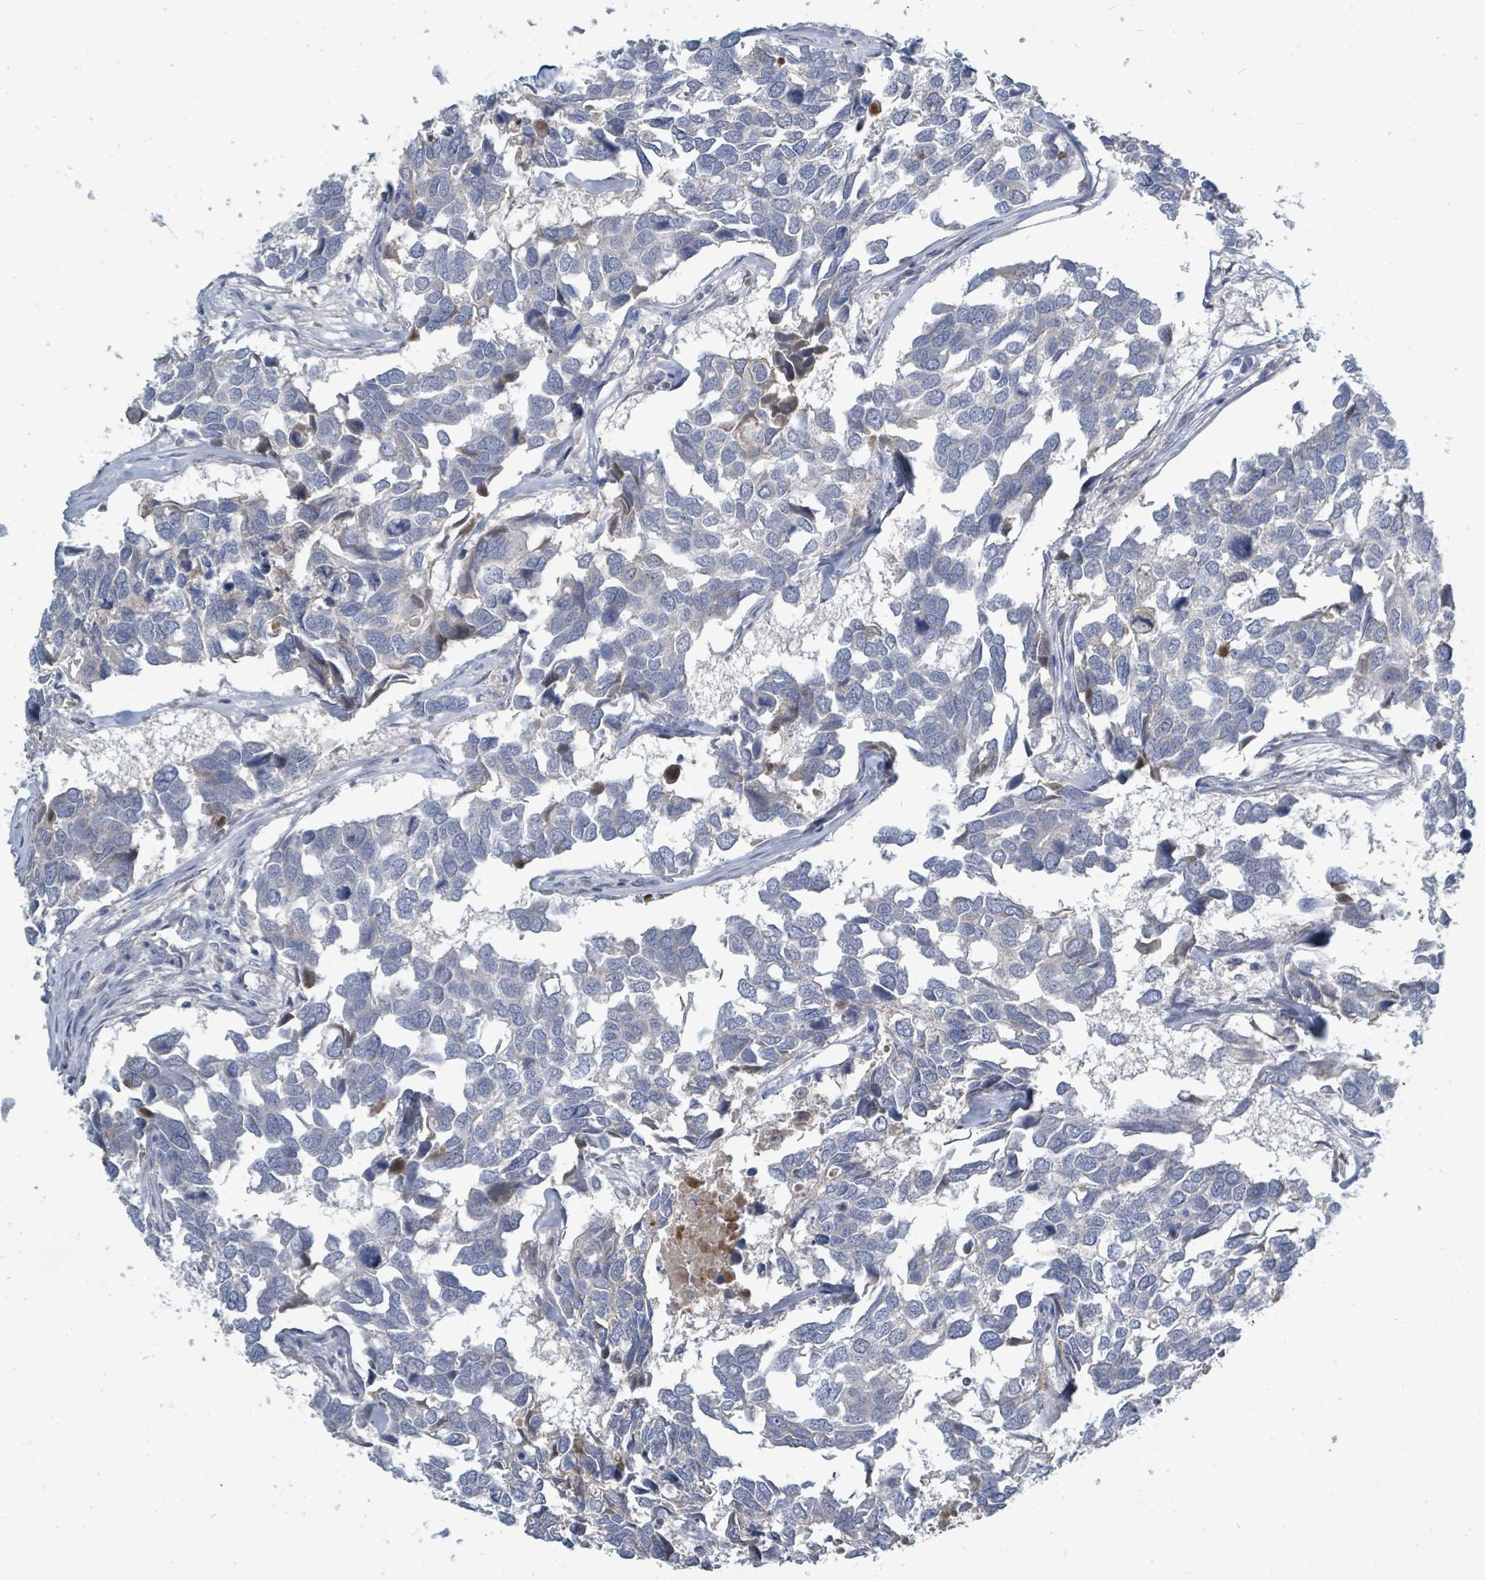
{"staining": {"intensity": "negative", "quantity": "none", "location": "none"}, "tissue": "breast cancer", "cell_type": "Tumor cells", "image_type": "cancer", "snomed": [{"axis": "morphology", "description": "Duct carcinoma"}, {"axis": "topography", "description": "Breast"}], "caption": "Immunohistochemistry of breast cancer reveals no expression in tumor cells.", "gene": "SLC25A23", "patient": {"sex": "female", "age": 83}}